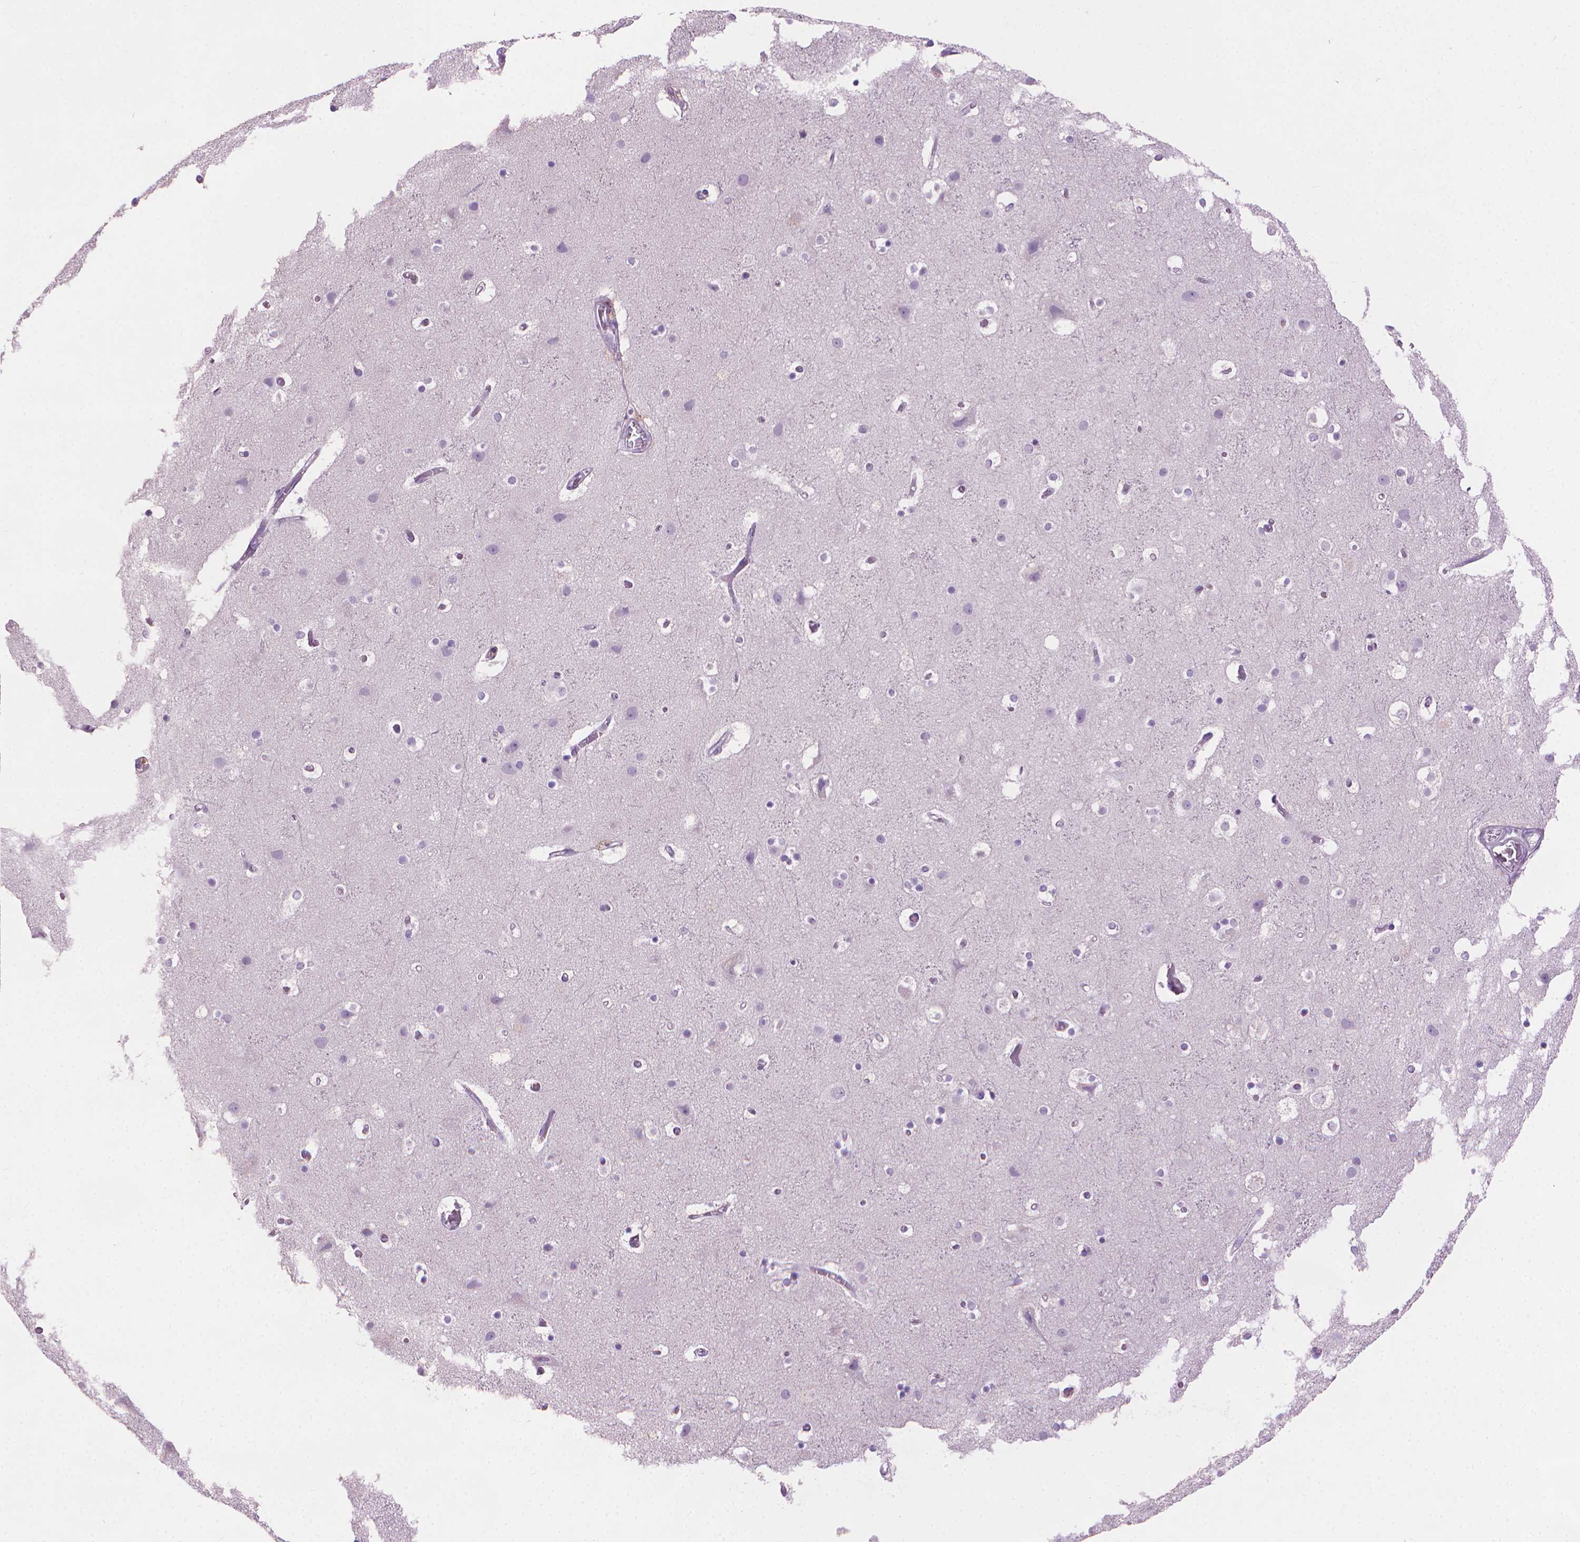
{"staining": {"intensity": "negative", "quantity": "none", "location": "none"}, "tissue": "cerebral cortex", "cell_type": "Endothelial cells", "image_type": "normal", "snomed": [{"axis": "morphology", "description": "Normal tissue, NOS"}, {"axis": "topography", "description": "Cerebral cortex"}], "caption": "Cerebral cortex stained for a protein using immunohistochemistry (IHC) exhibits no positivity endothelial cells.", "gene": "MLANA", "patient": {"sex": "female", "age": 52}}